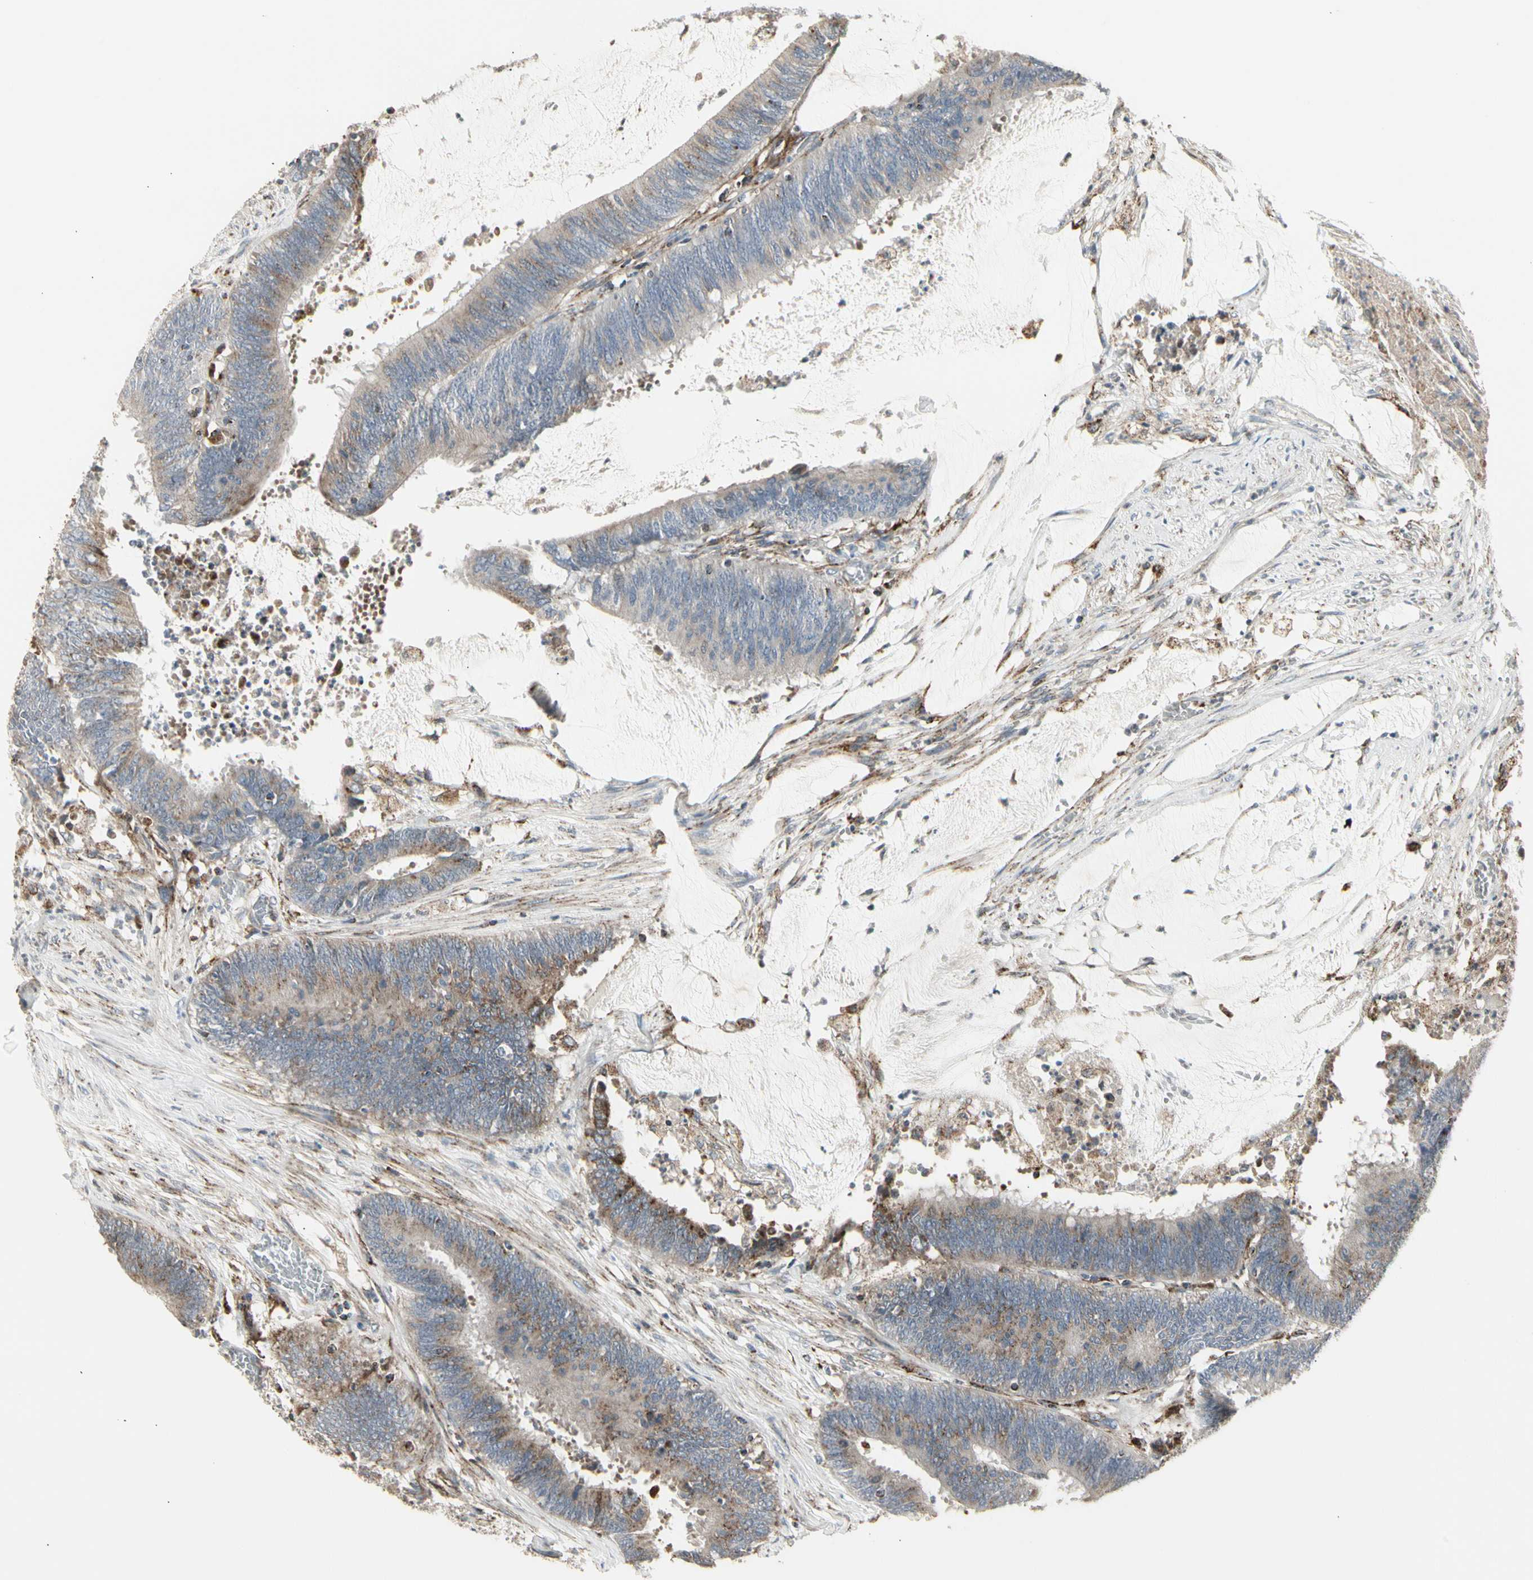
{"staining": {"intensity": "moderate", "quantity": "25%-75%", "location": "cytoplasmic/membranous"}, "tissue": "colorectal cancer", "cell_type": "Tumor cells", "image_type": "cancer", "snomed": [{"axis": "morphology", "description": "Adenocarcinoma, NOS"}, {"axis": "topography", "description": "Rectum"}], "caption": "A brown stain highlights moderate cytoplasmic/membranous expression of a protein in colorectal cancer tumor cells.", "gene": "TMEM176A", "patient": {"sex": "female", "age": 66}}